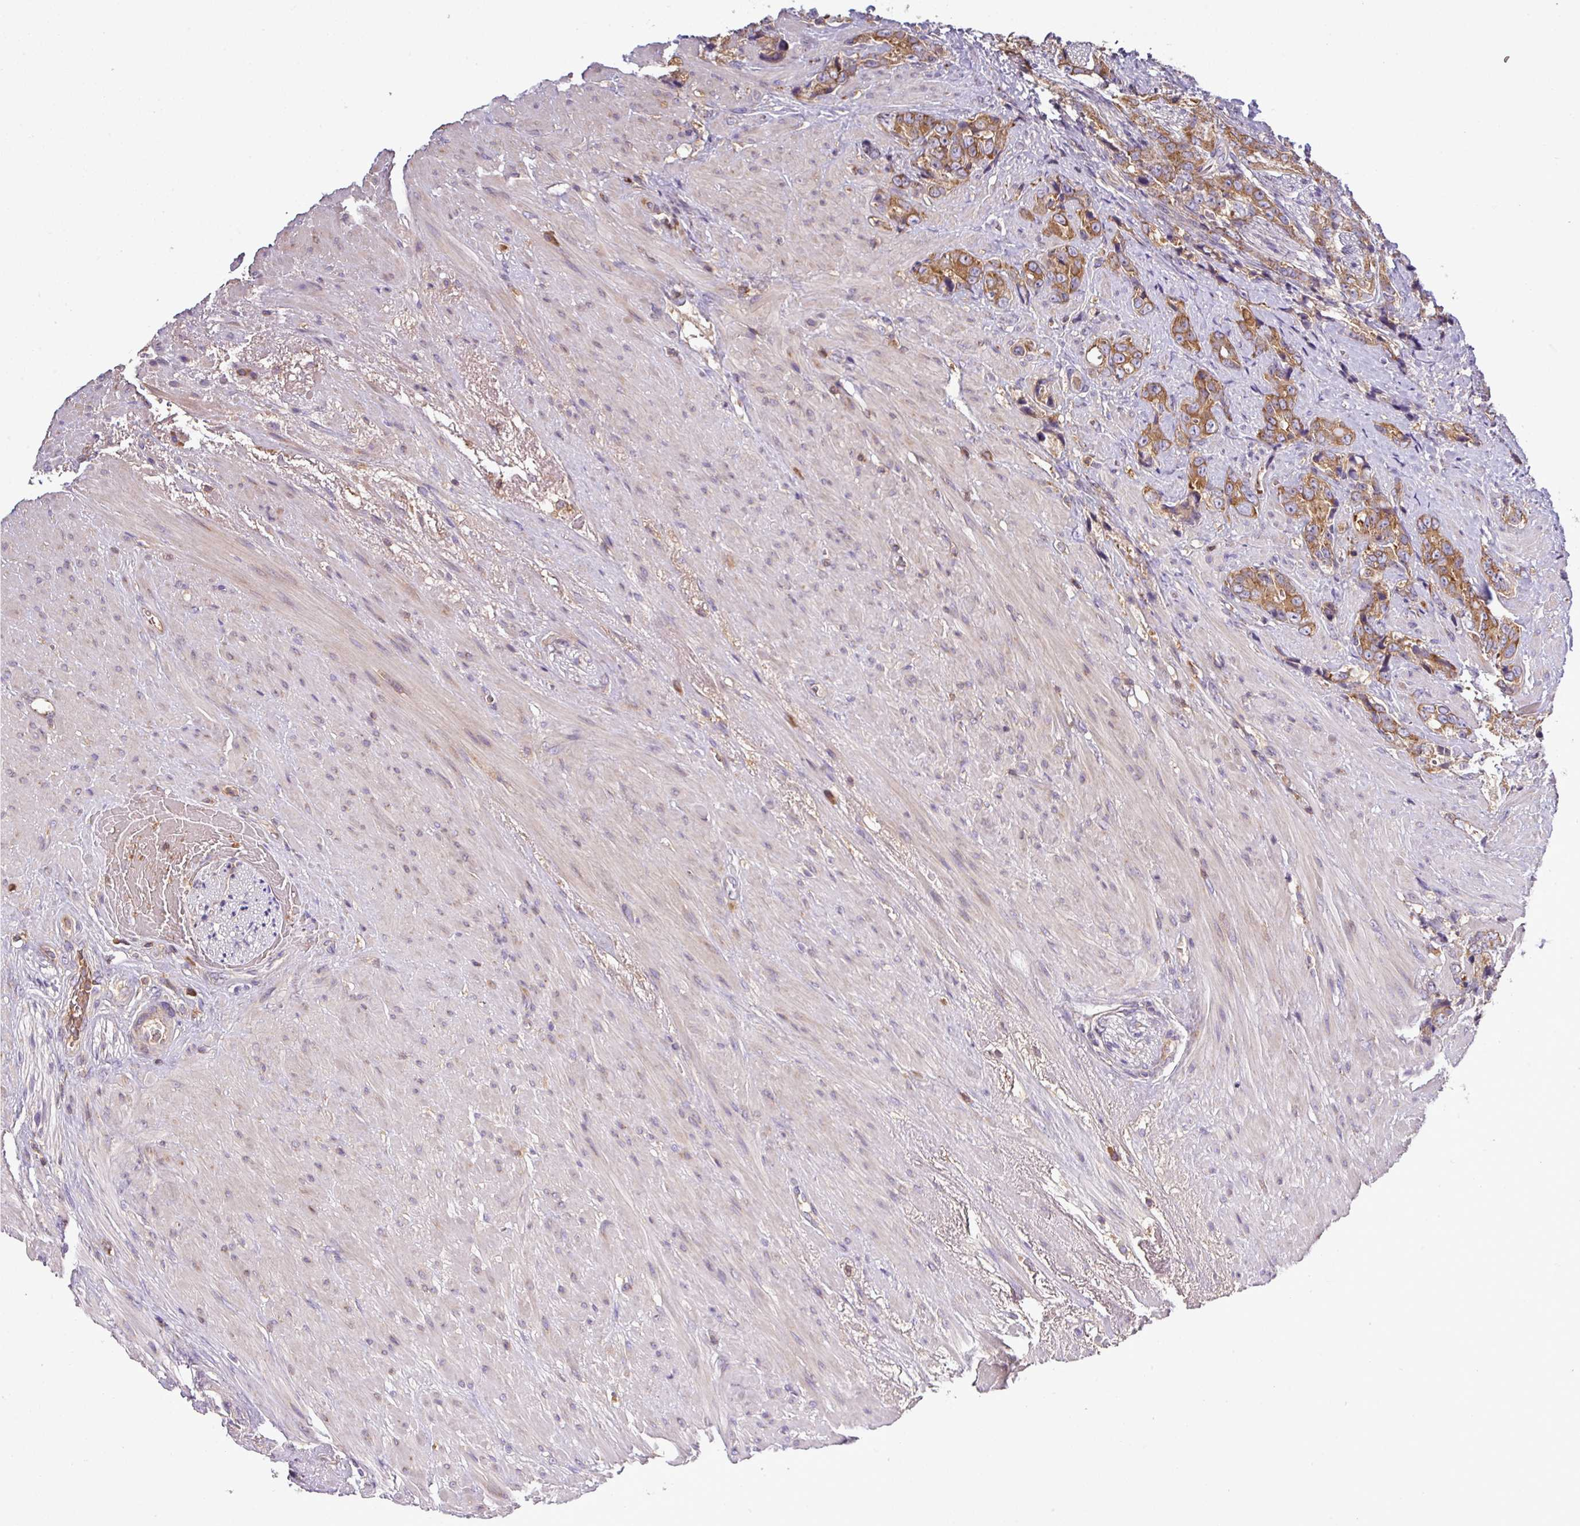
{"staining": {"intensity": "moderate", "quantity": ">75%", "location": "cytoplasmic/membranous"}, "tissue": "prostate cancer", "cell_type": "Tumor cells", "image_type": "cancer", "snomed": [{"axis": "morphology", "description": "Adenocarcinoma, High grade"}, {"axis": "topography", "description": "Prostate"}], "caption": "Immunohistochemistry (IHC) (DAB (3,3'-diaminobenzidine)) staining of human prostate cancer exhibits moderate cytoplasmic/membranous protein positivity in about >75% of tumor cells.", "gene": "LRRC74B", "patient": {"sex": "male", "age": 74}}